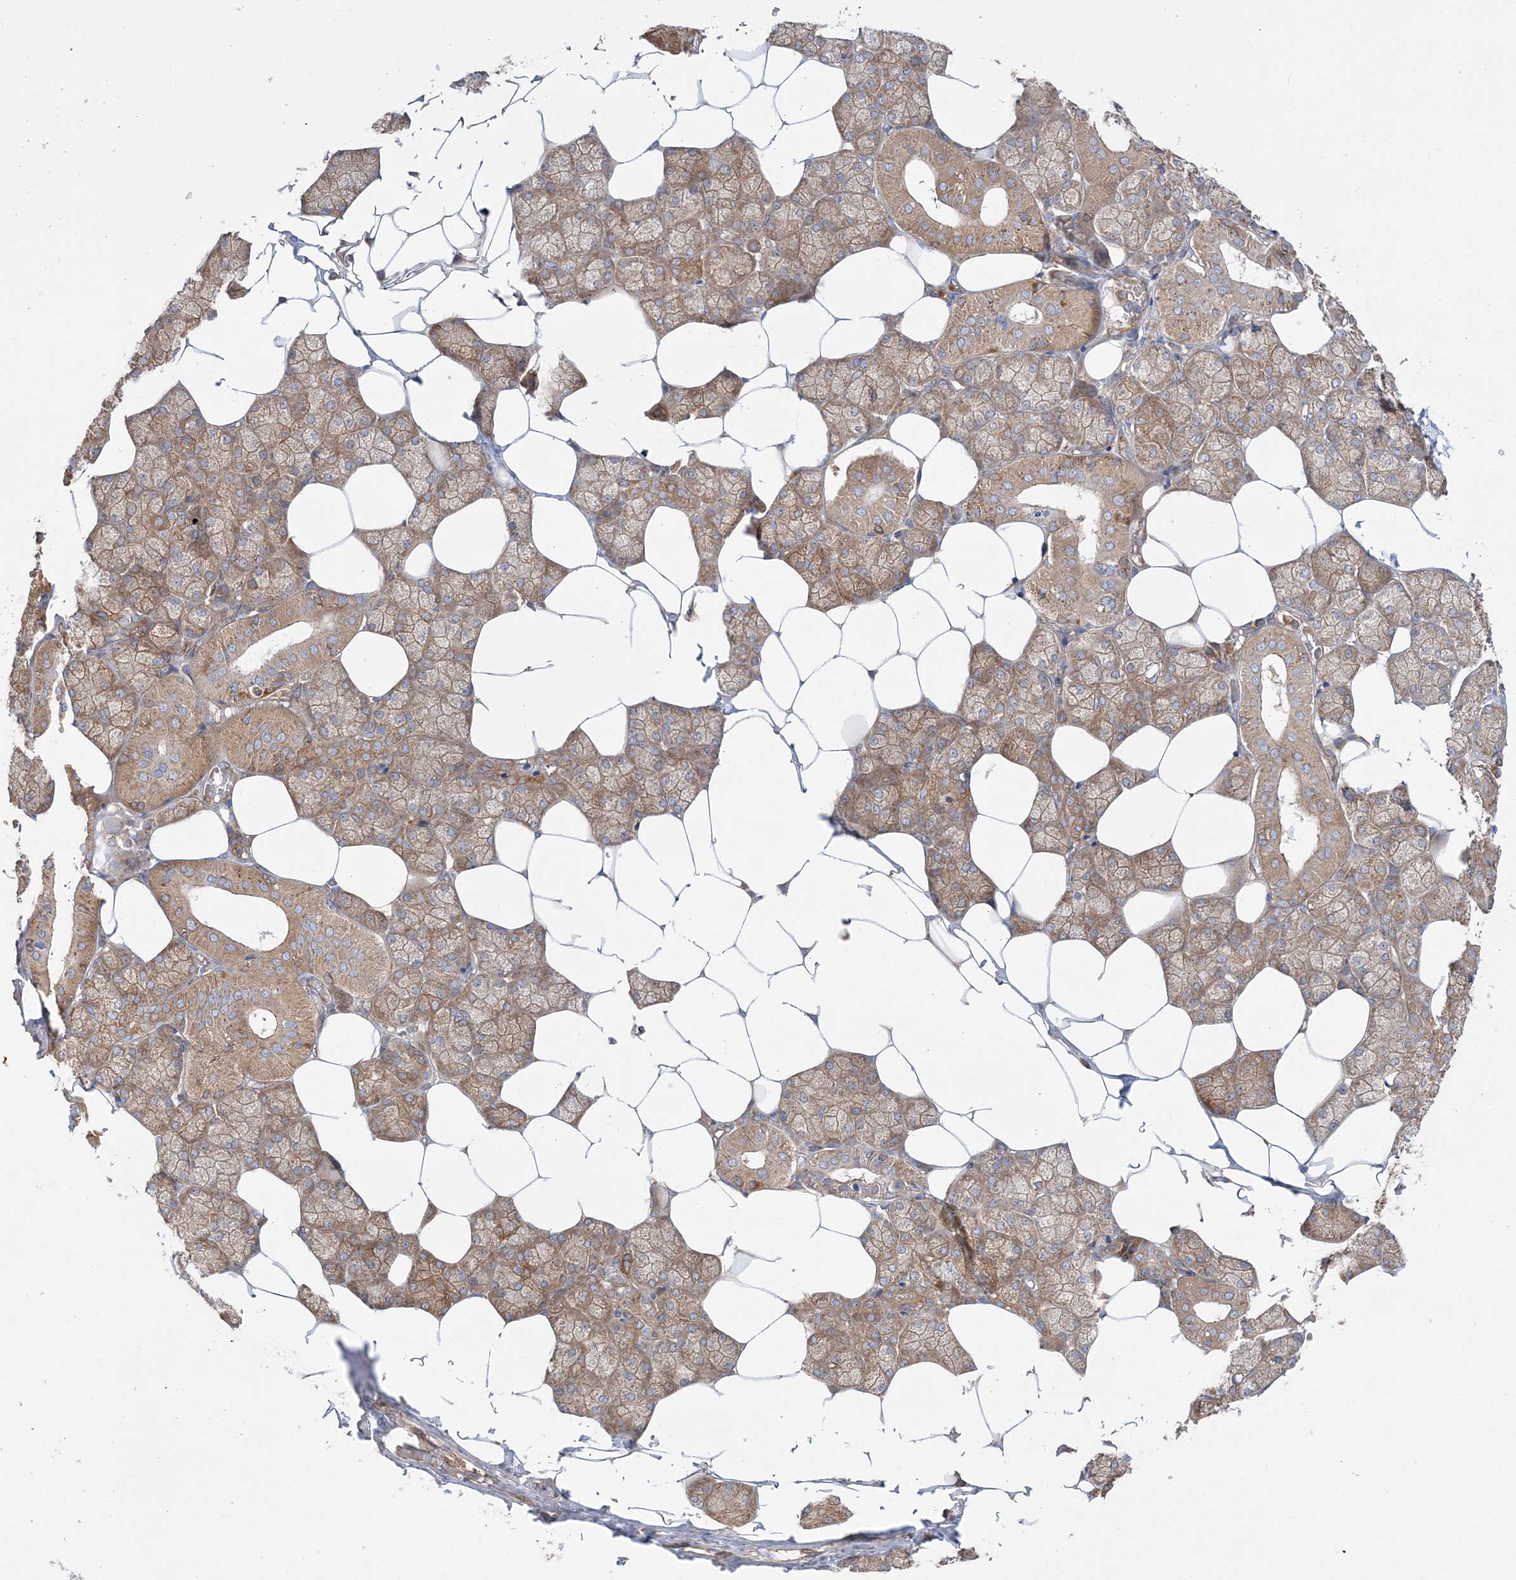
{"staining": {"intensity": "moderate", "quantity": ">75%", "location": "cytoplasmic/membranous"}, "tissue": "salivary gland", "cell_type": "Glandular cells", "image_type": "normal", "snomed": [{"axis": "morphology", "description": "Normal tissue, NOS"}, {"axis": "topography", "description": "Salivary gland"}], "caption": "Salivary gland stained with a brown dye exhibits moderate cytoplasmic/membranous positive staining in approximately >75% of glandular cells.", "gene": "TBC1D5", "patient": {"sex": "male", "age": 62}}